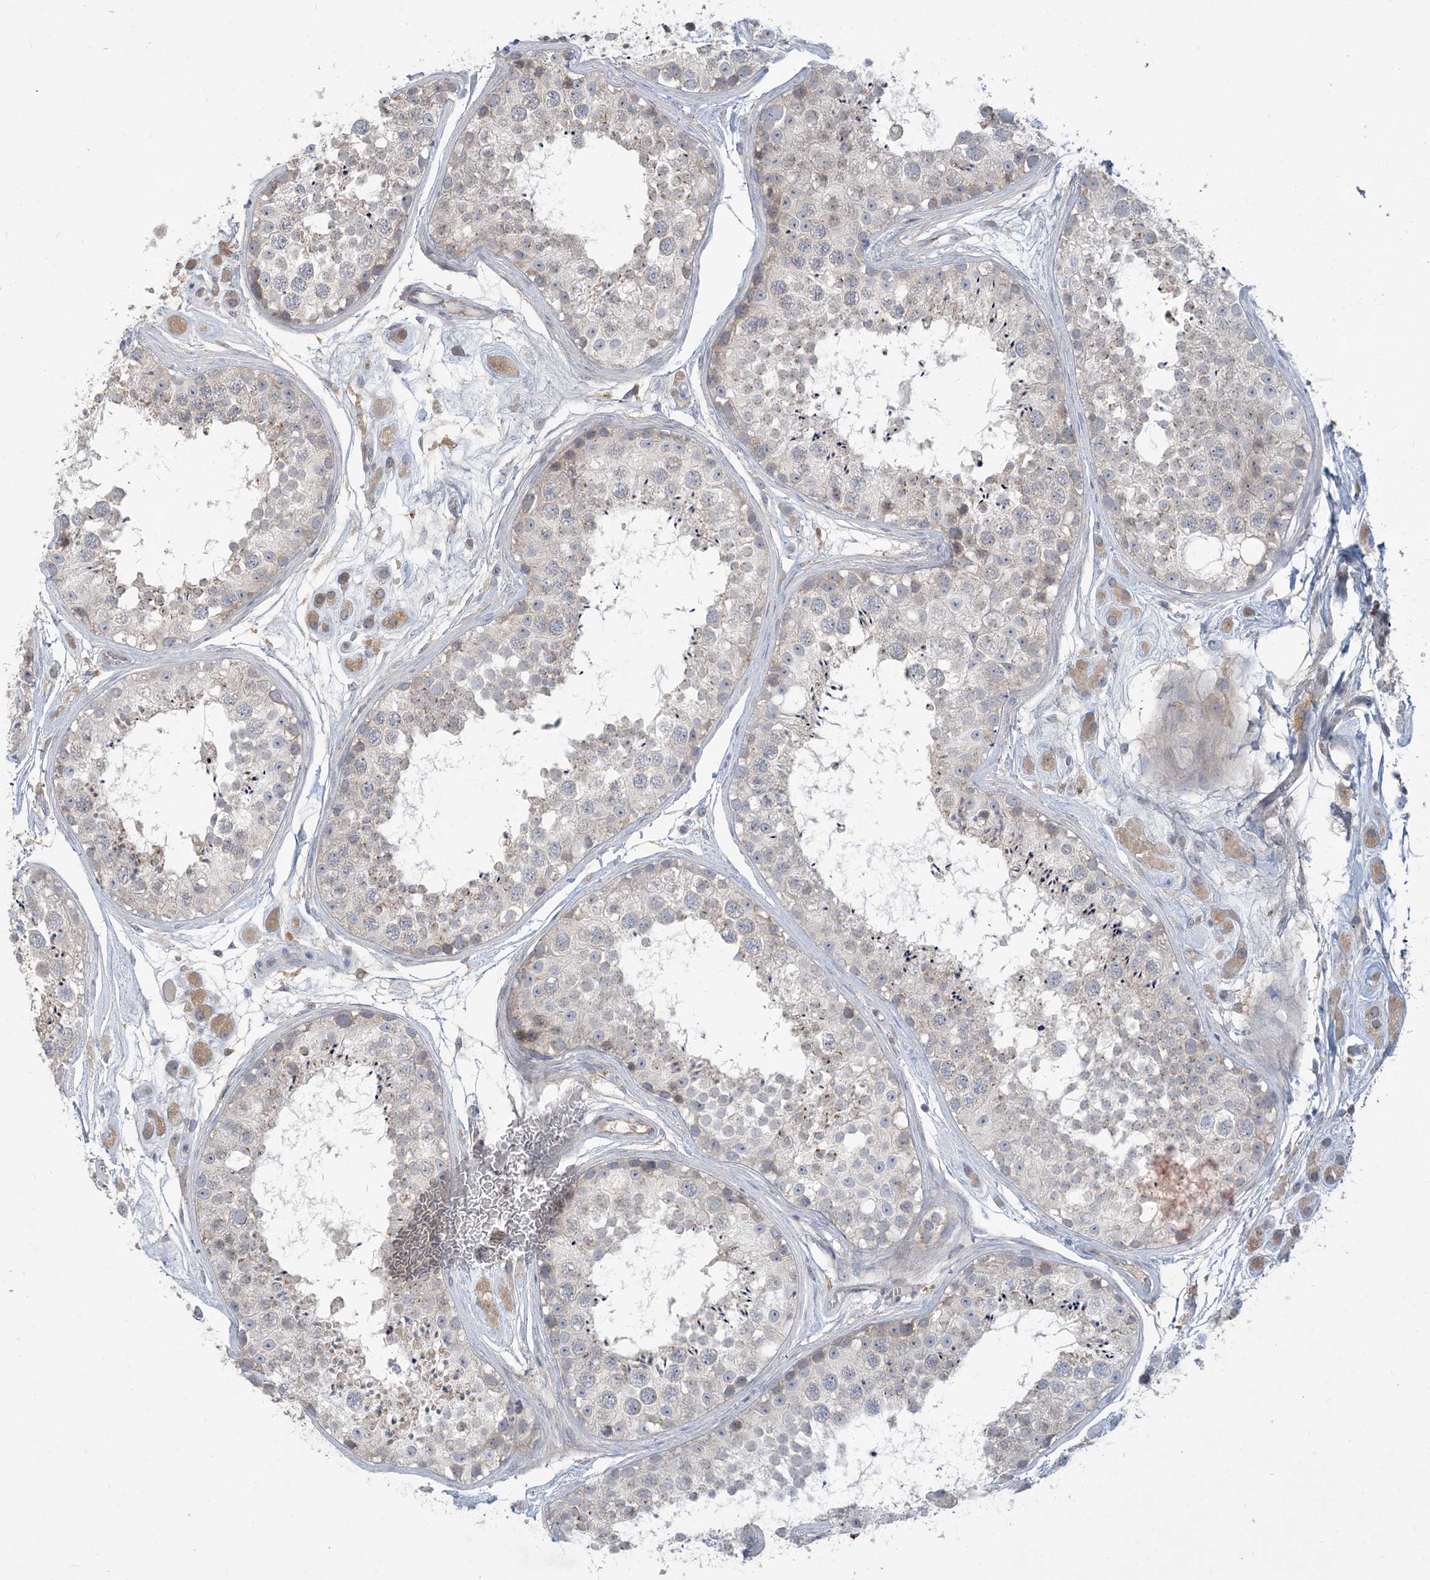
{"staining": {"intensity": "weak", "quantity": "<25%", "location": "cytoplasmic/membranous"}, "tissue": "testis", "cell_type": "Cells in seminiferous ducts", "image_type": "normal", "snomed": [{"axis": "morphology", "description": "Normal tissue, NOS"}, {"axis": "topography", "description": "Testis"}], "caption": "The image demonstrates no significant expression in cells in seminiferous ducts of testis. (Stains: DAB (3,3'-diaminobenzidine) immunohistochemistry (IHC) with hematoxylin counter stain, Microscopy: brightfield microscopy at high magnification).", "gene": "MRPS18A", "patient": {"sex": "male", "age": 25}}